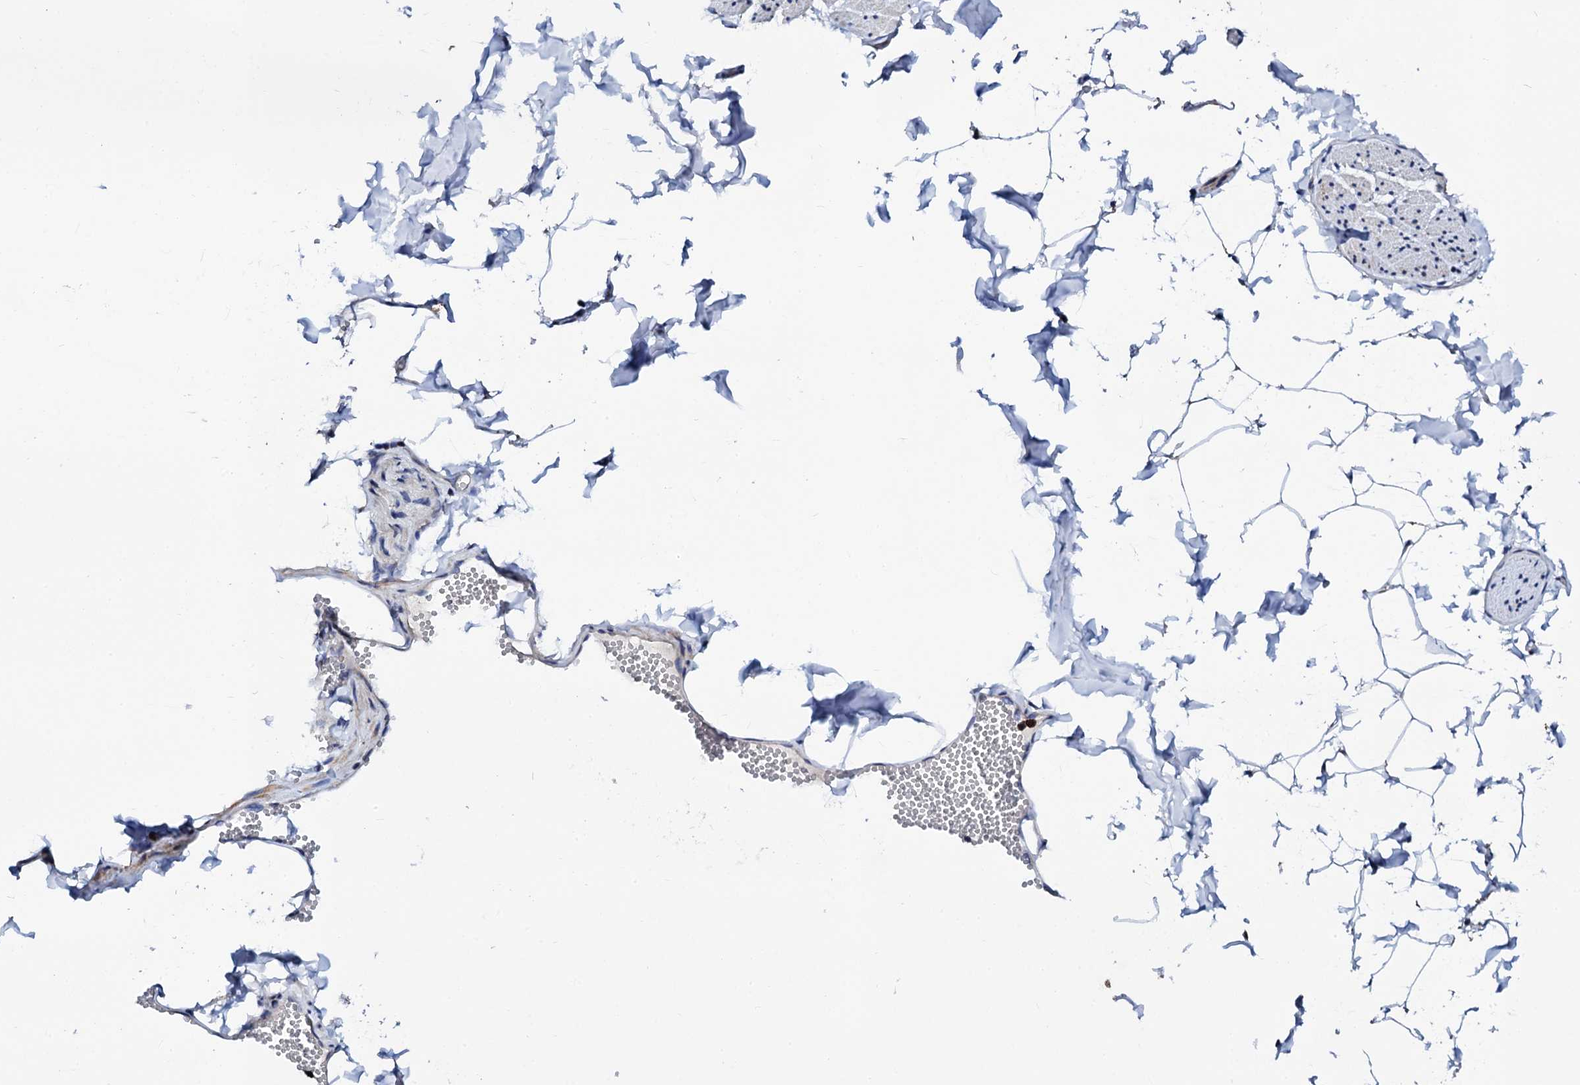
{"staining": {"intensity": "negative", "quantity": "none", "location": "none"}, "tissue": "adipose tissue", "cell_type": "Adipocytes", "image_type": "normal", "snomed": [{"axis": "morphology", "description": "Normal tissue, NOS"}, {"axis": "topography", "description": "Gallbladder"}, {"axis": "topography", "description": "Peripheral nerve tissue"}], "caption": "Immunohistochemical staining of benign human adipose tissue demonstrates no significant positivity in adipocytes. (DAB (3,3'-diaminobenzidine) IHC visualized using brightfield microscopy, high magnification).", "gene": "TCIRG1", "patient": {"sex": "male", "age": 38}}